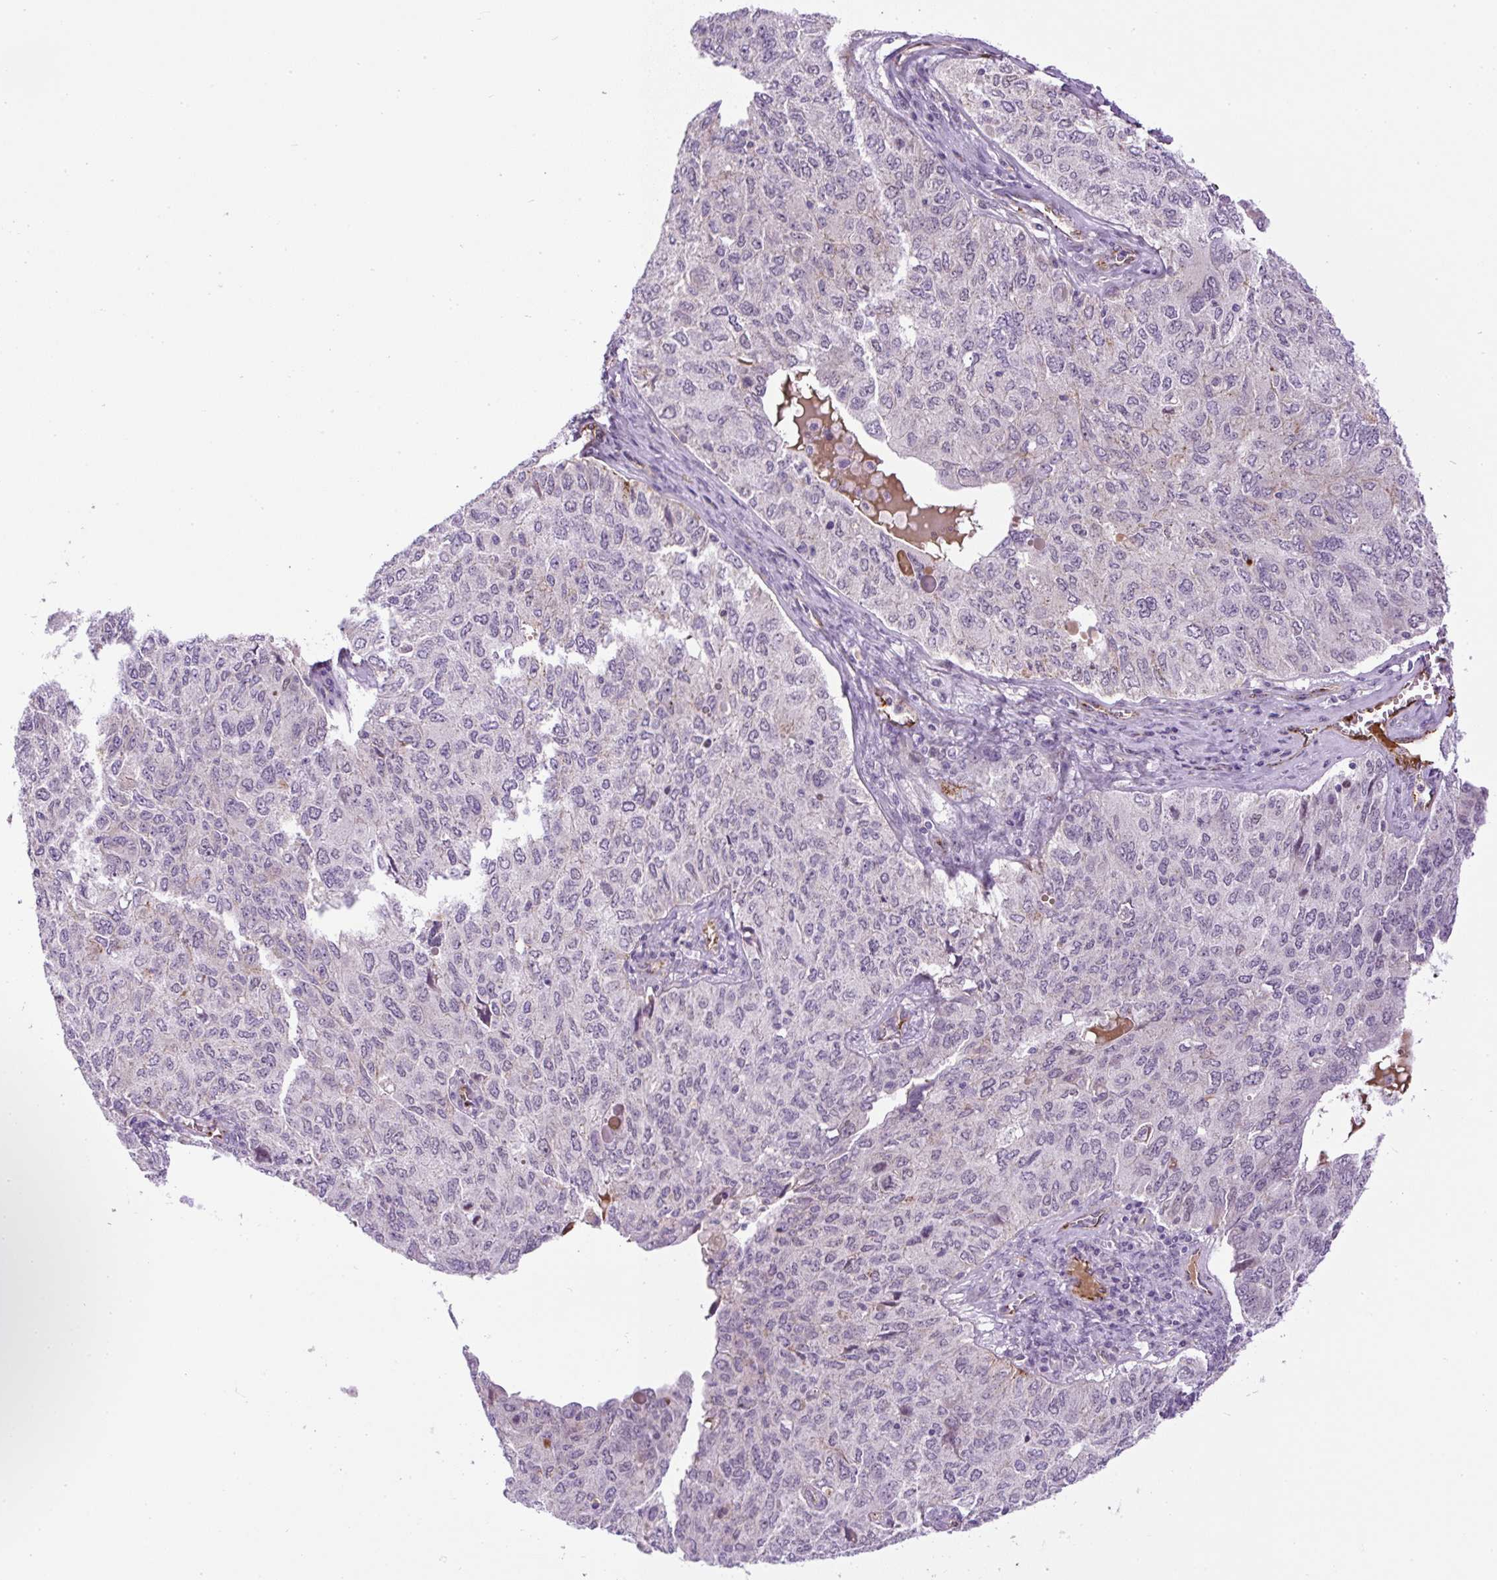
{"staining": {"intensity": "negative", "quantity": "none", "location": "none"}, "tissue": "ovarian cancer", "cell_type": "Tumor cells", "image_type": "cancer", "snomed": [{"axis": "morphology", "description": "Carcinoma, endometroid"}, {"axis": "topography", "description": "Ovary"}], "caption": "DAB immunohistochemical staining of ovarian cancer (endometroid carcinoma) demonstrates no significant positivity in tumor cells.", "gene": "LEFTY2", "patient": {"sex": "female", "age": 62}}